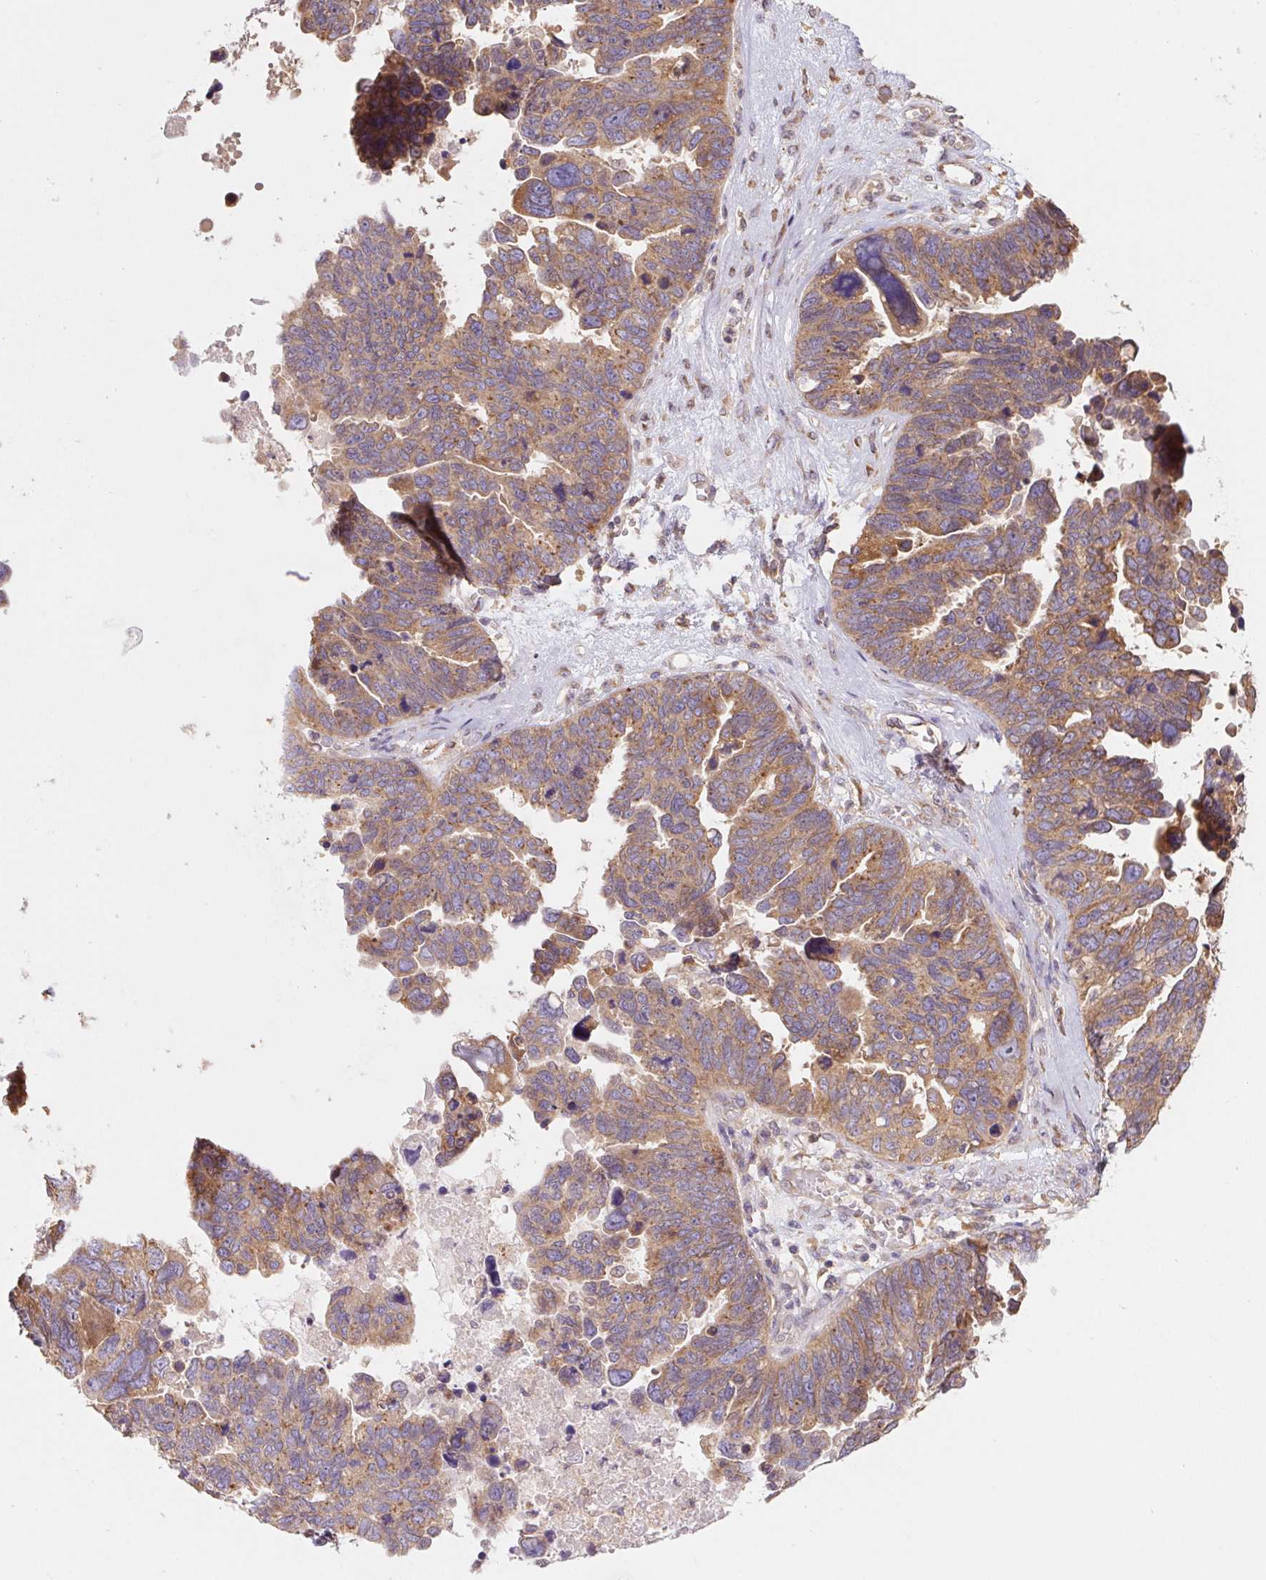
{"staining": {"intensity": "moderate", "quantity": ">75%", "location": "cytoplasmic/membranous"}, "tissue": "ovarian cancer", "cell_type": "Tumor cells", "image_type": "cancer", "snomed": [{"axis": "morphology", "description": "Cystadenocarcinoma, serous, NOS"}, {"axis": "topography", "description": "Ovary"}], "caption": "Immunohistochemistry photomicrograph of human ovarian serous cystadenocarcinoma stained for a protein (brown), which shows medium levels of moderate cytoplasmic/membranous positivity in about >75% of tumor cells.", "gene": "RAB1A", "patient": {"sex": "female", "age": 60}}